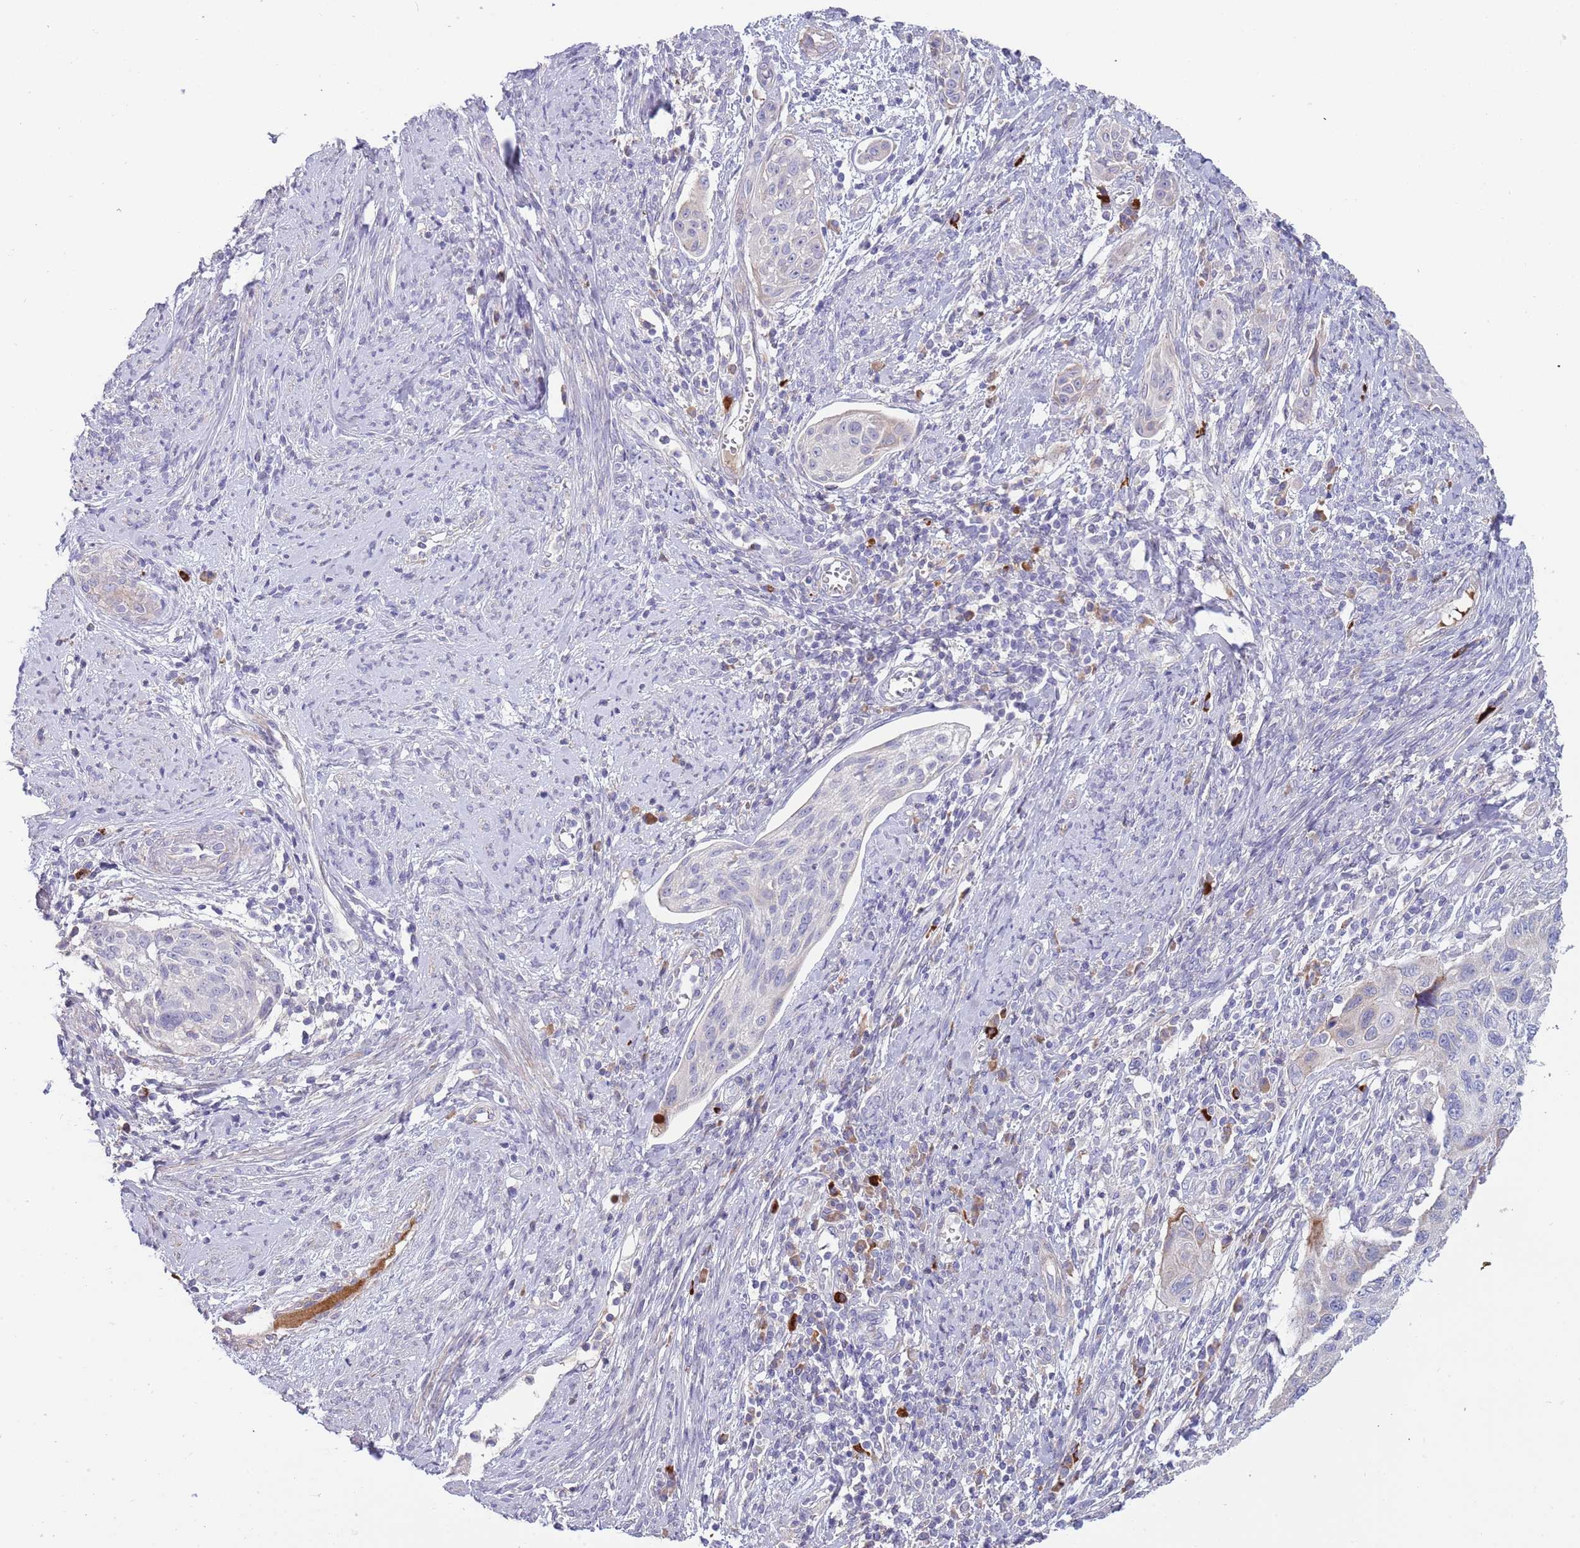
{"staining": {"intensity": "negative", "quantity": "none", "location": "none"}, "tissue": "cervical cancer", "cell_type": "Tumor cells", "image_type": "cancer", "snomed": [{"axis": "morphology", "description": "Squamous cell carcinoma, NOS"}, {"axis": "topography", "description": "Cervix"}], "caption": "Human cervical squamous cell carcinoma stained for a protein using immunohistochemistry exhibits no positivity in tumor cells.", "gene": "SUSD1", "patient": {"sex": "female", "age": 70}}